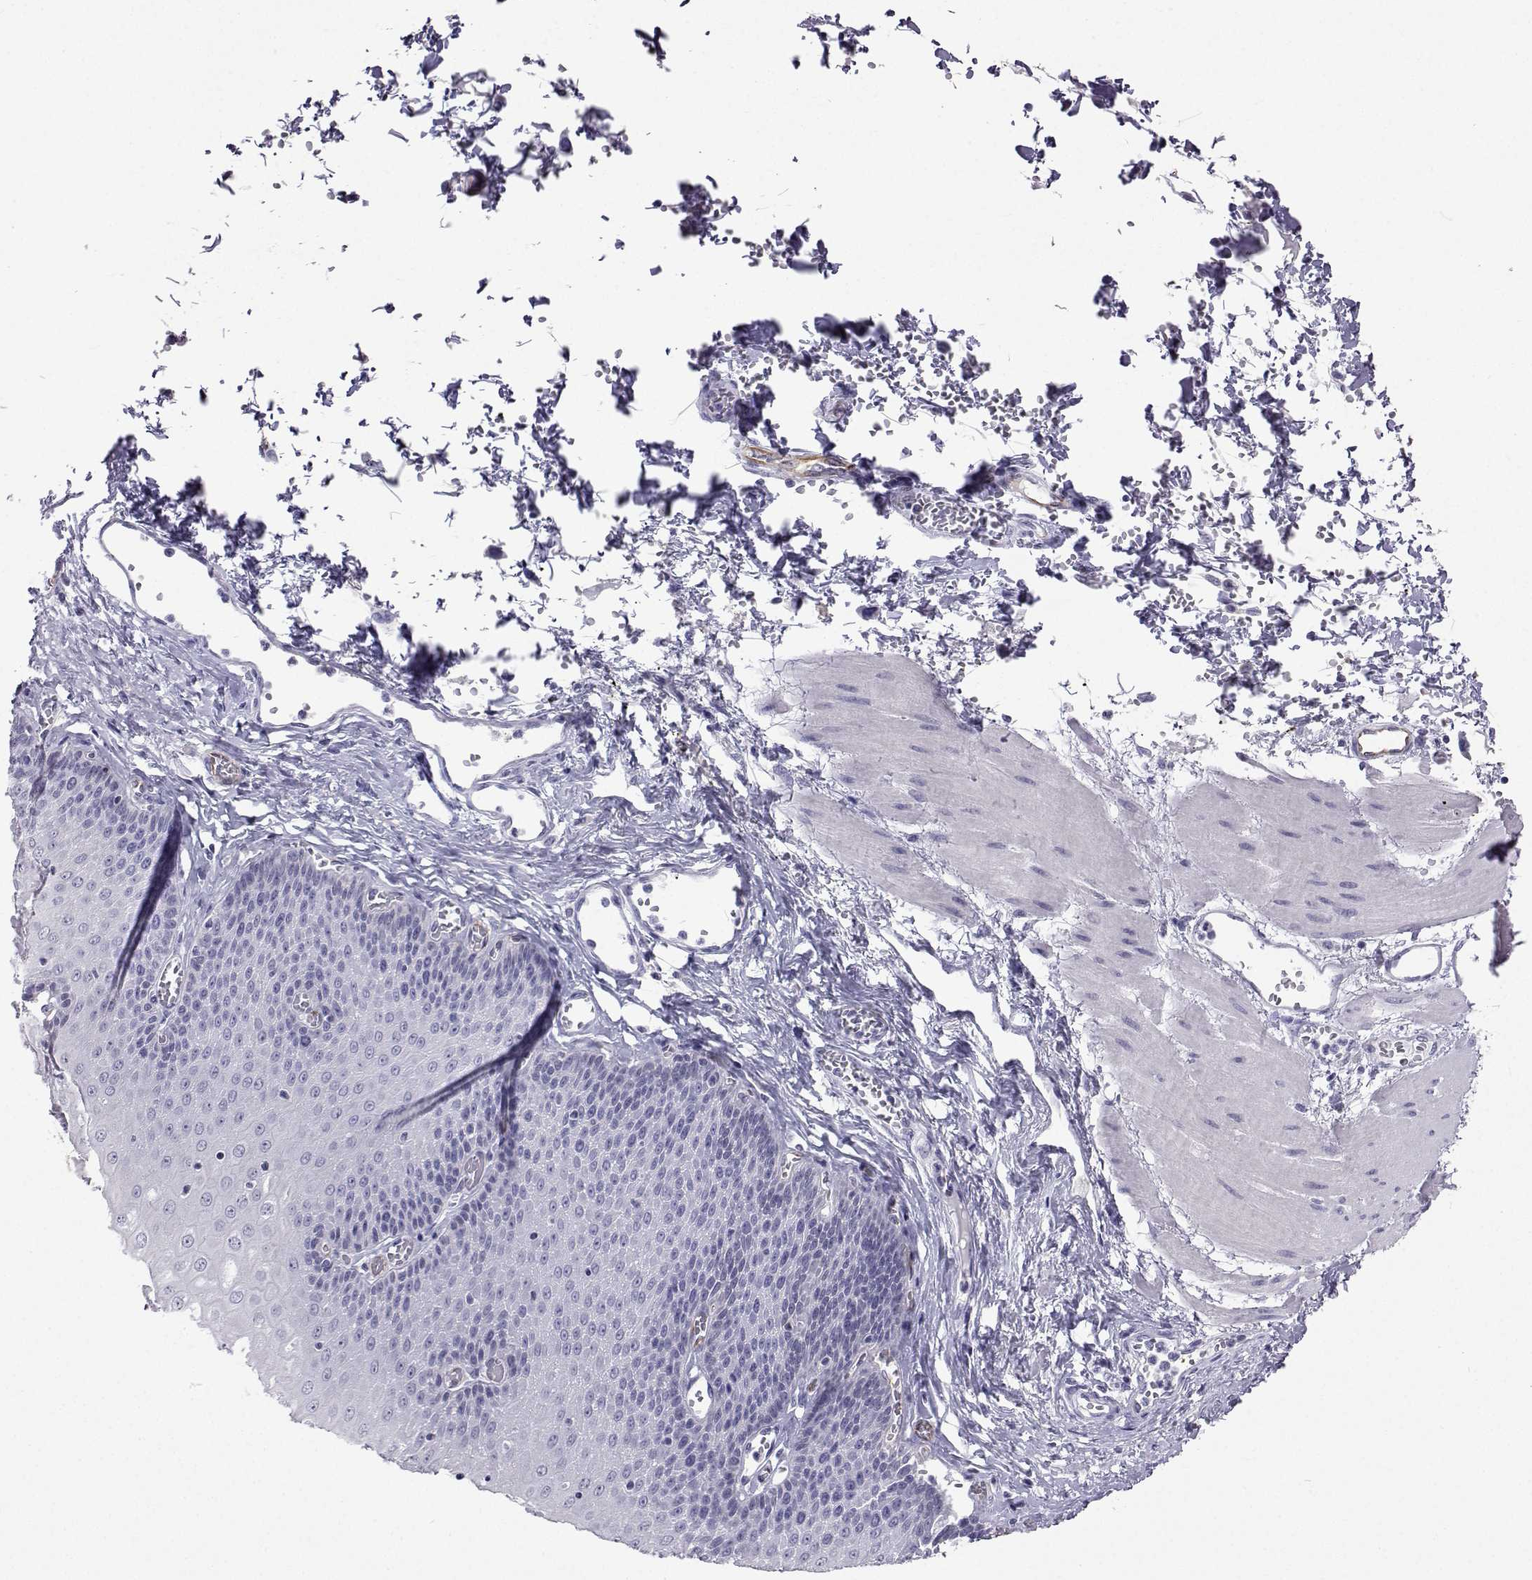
{"staining": {"intensity": "negative", "quantity": "none", "location": "none"}, "tissue": "esophagus", "cell_type": "Squamous epithelial cells", "image_type": "normal", "snomed": [{"axis": "morphology", "description": "Normal tissue, NOS"}, {"axis": "topography", "description": "Esophagus"}], "caption": "This is a photomicrograph of IHC staining of unremarkable esophagus, which shows no staining in squamous epithelial cells.", "gene": "GALM", "patient": {"sex": "male", "age": 60}}